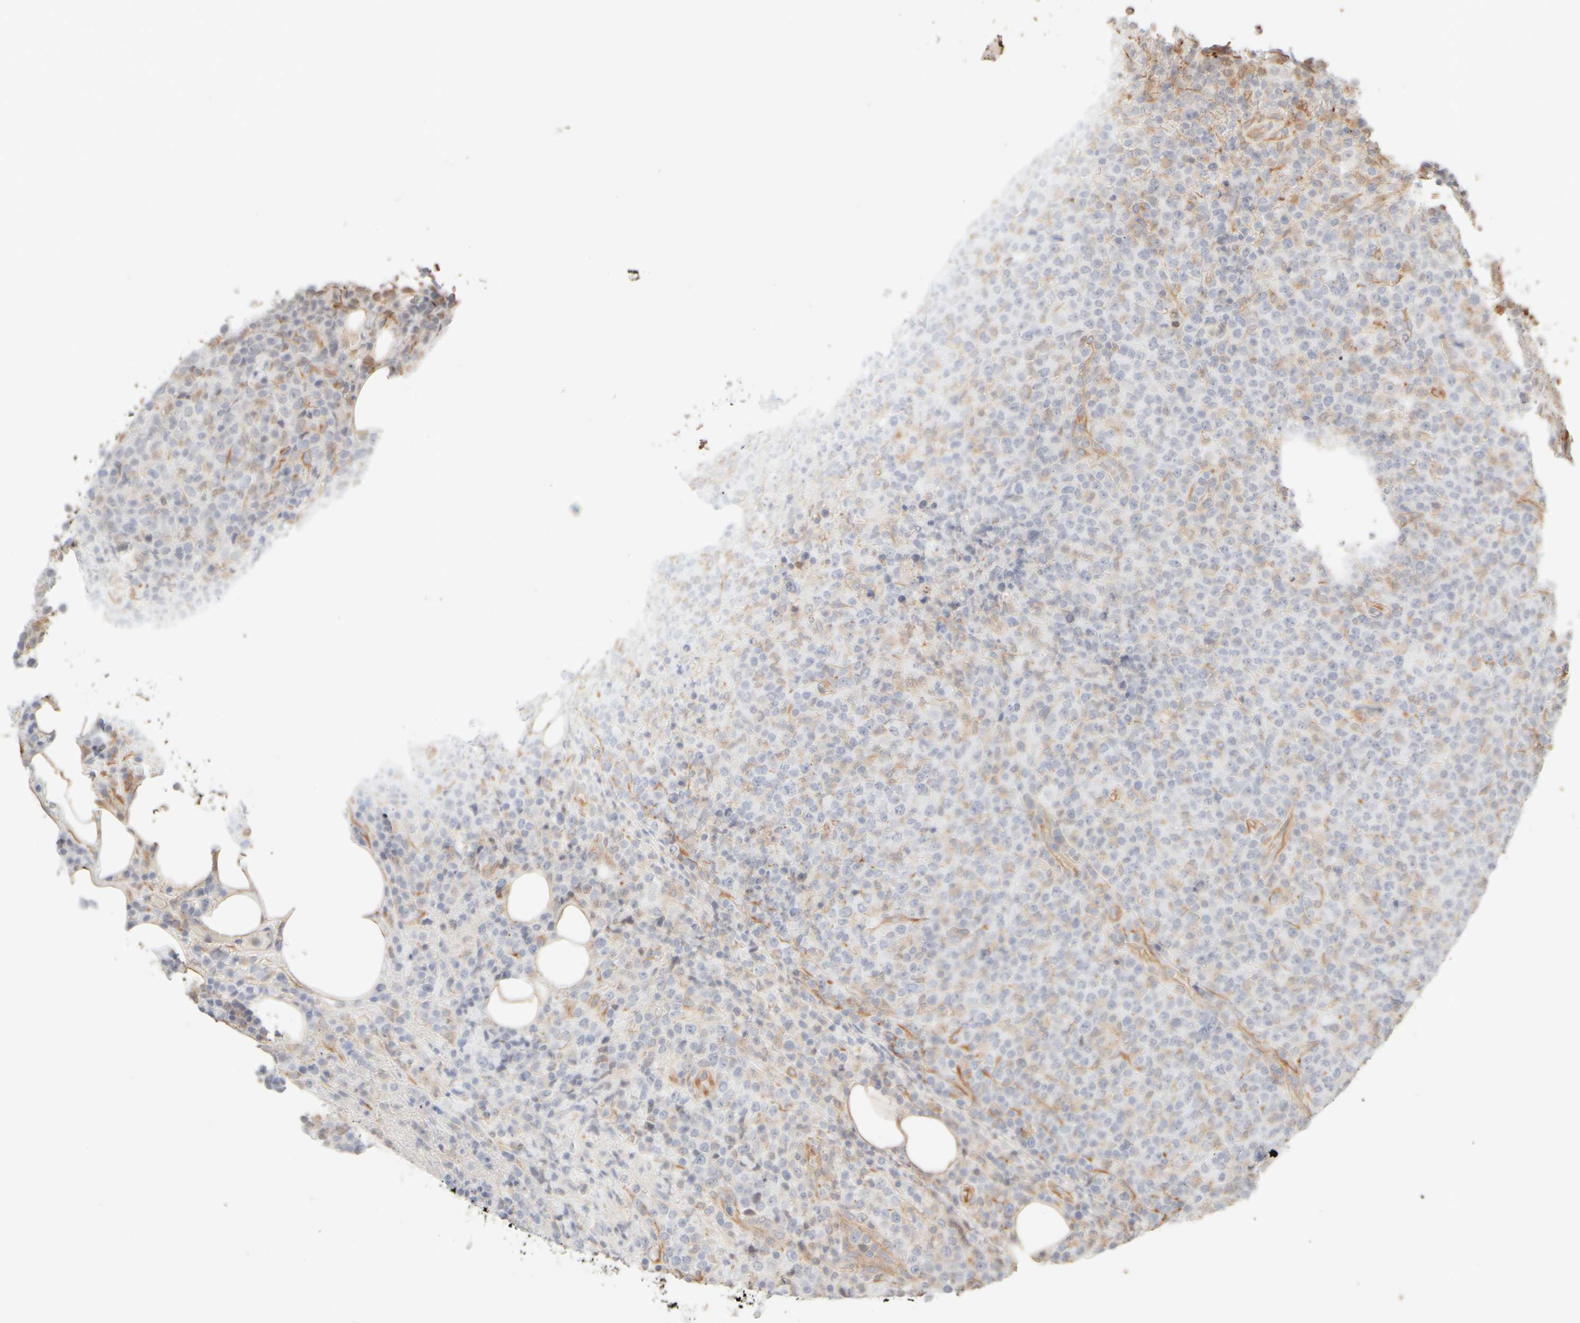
{"staining": {"intensity": "weak", "quantity": "<25%", "location": "cytoplasmic/membranous"}, "tissue": "lymphoma", "cell_type": "Tumor cells", "image_type": "cancer", "snomed": [{"axis": "morphology", "description": "Malignant lymphoma, non-Hodgkin's type, High grade"}, {"axis": "topography", "description": "Lymph node"}], "caption": "This micrograph is of malignant lymphoma, non-Hodgkin's type (high-grade) stained with IHC to label a protein in brown with the nuclei are counter-stained blue. There is no expression in tumor cells.", "gene": "KRT15", "patient": {"sex": "male", "age": 13}}